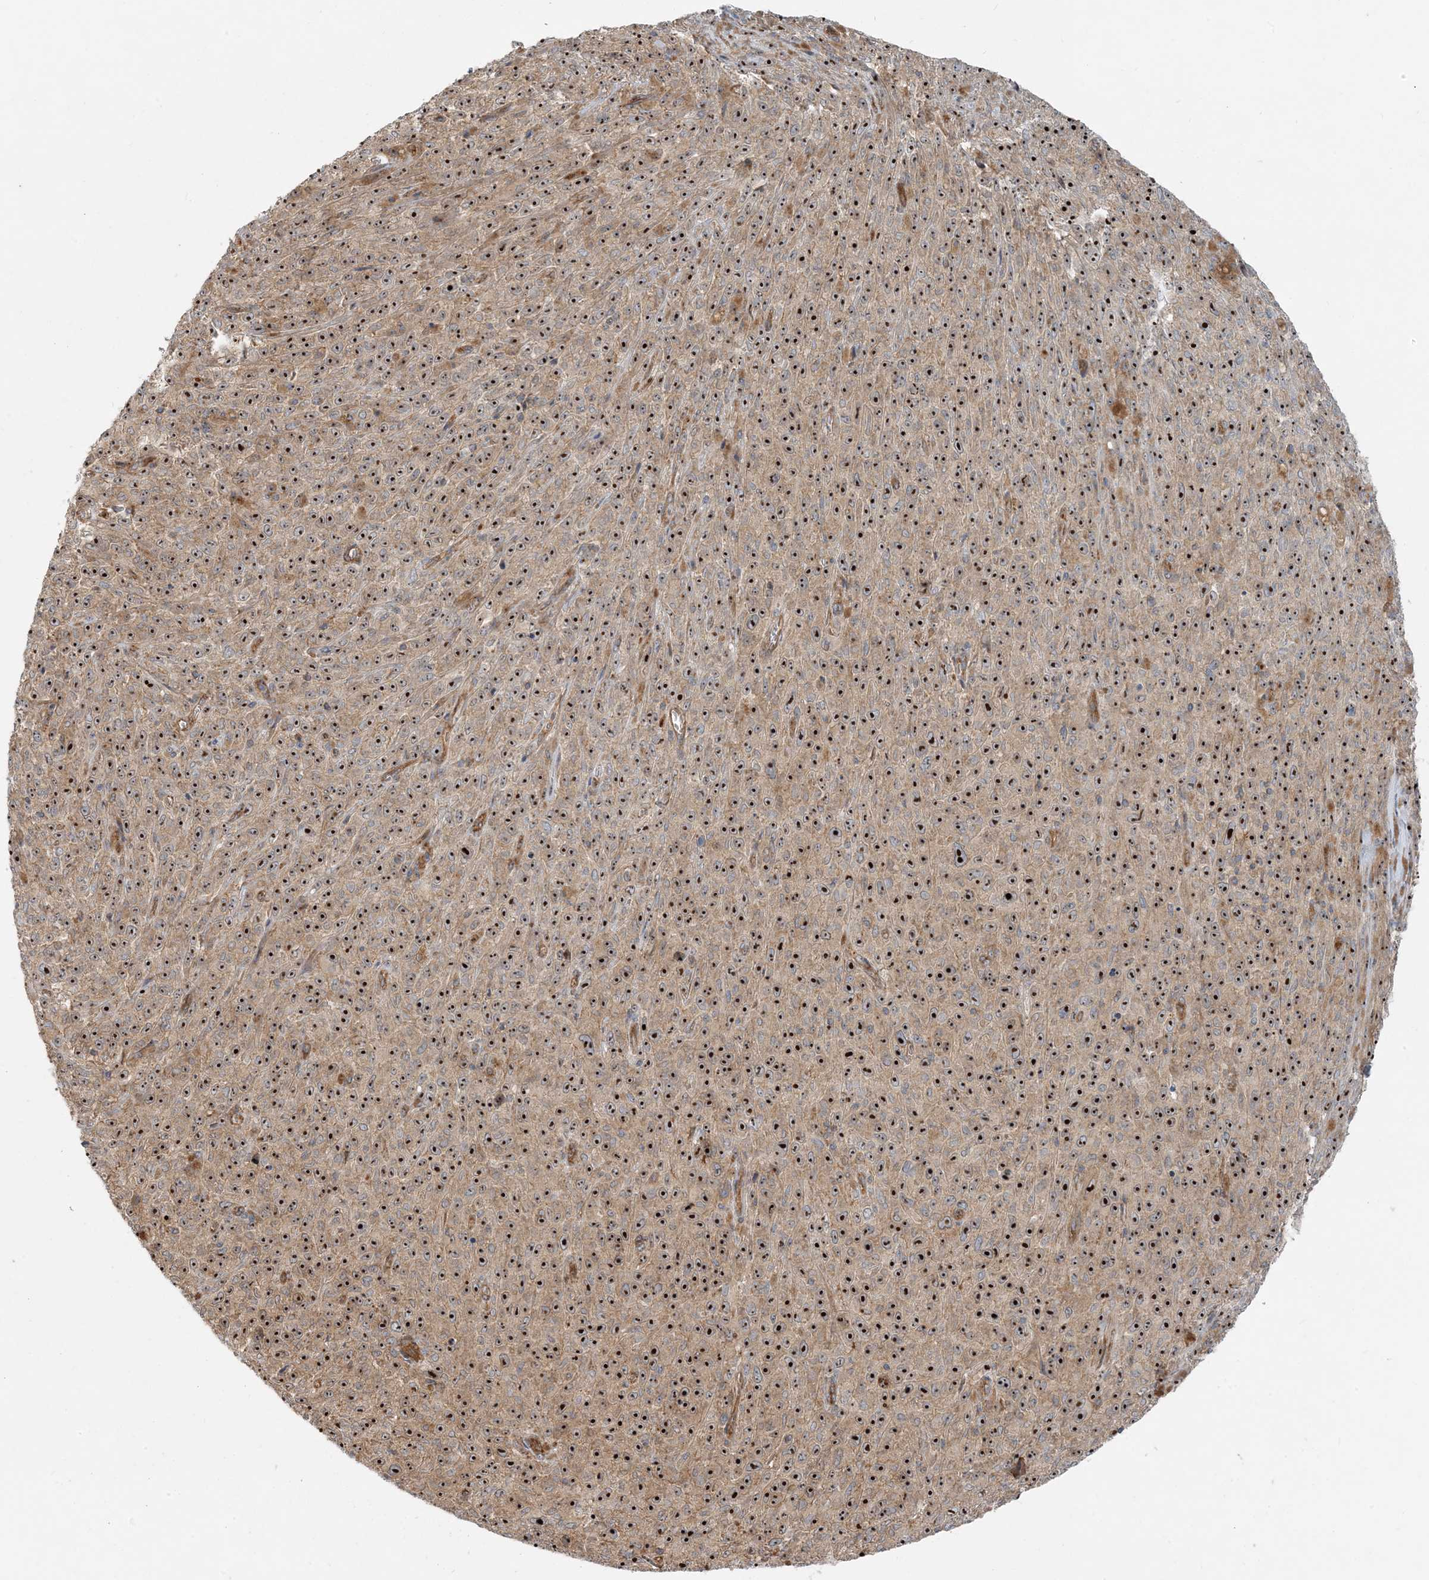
{"staining": {"intensity": "strong", "quantity": ">75%", "location": "cytoplasmic/membranous,nuclear"}, "tissue": "melanoma", "cell_type": "Tumor cells", "image_type": "cancer", "snomed": [{"axis": "morphology", "description": "Malignant melanoma, NOS"}, {"axis": "topography", "description": "Skin"}], "caption": "This is a histology image of immunohistochemistry staining of malignant melanoma, which shows strong expression in the cytoplasmic/membranous and nuclear of tumor cells.", "gene": "MYL5", "patient": {"sex": "female", "age": 82}}